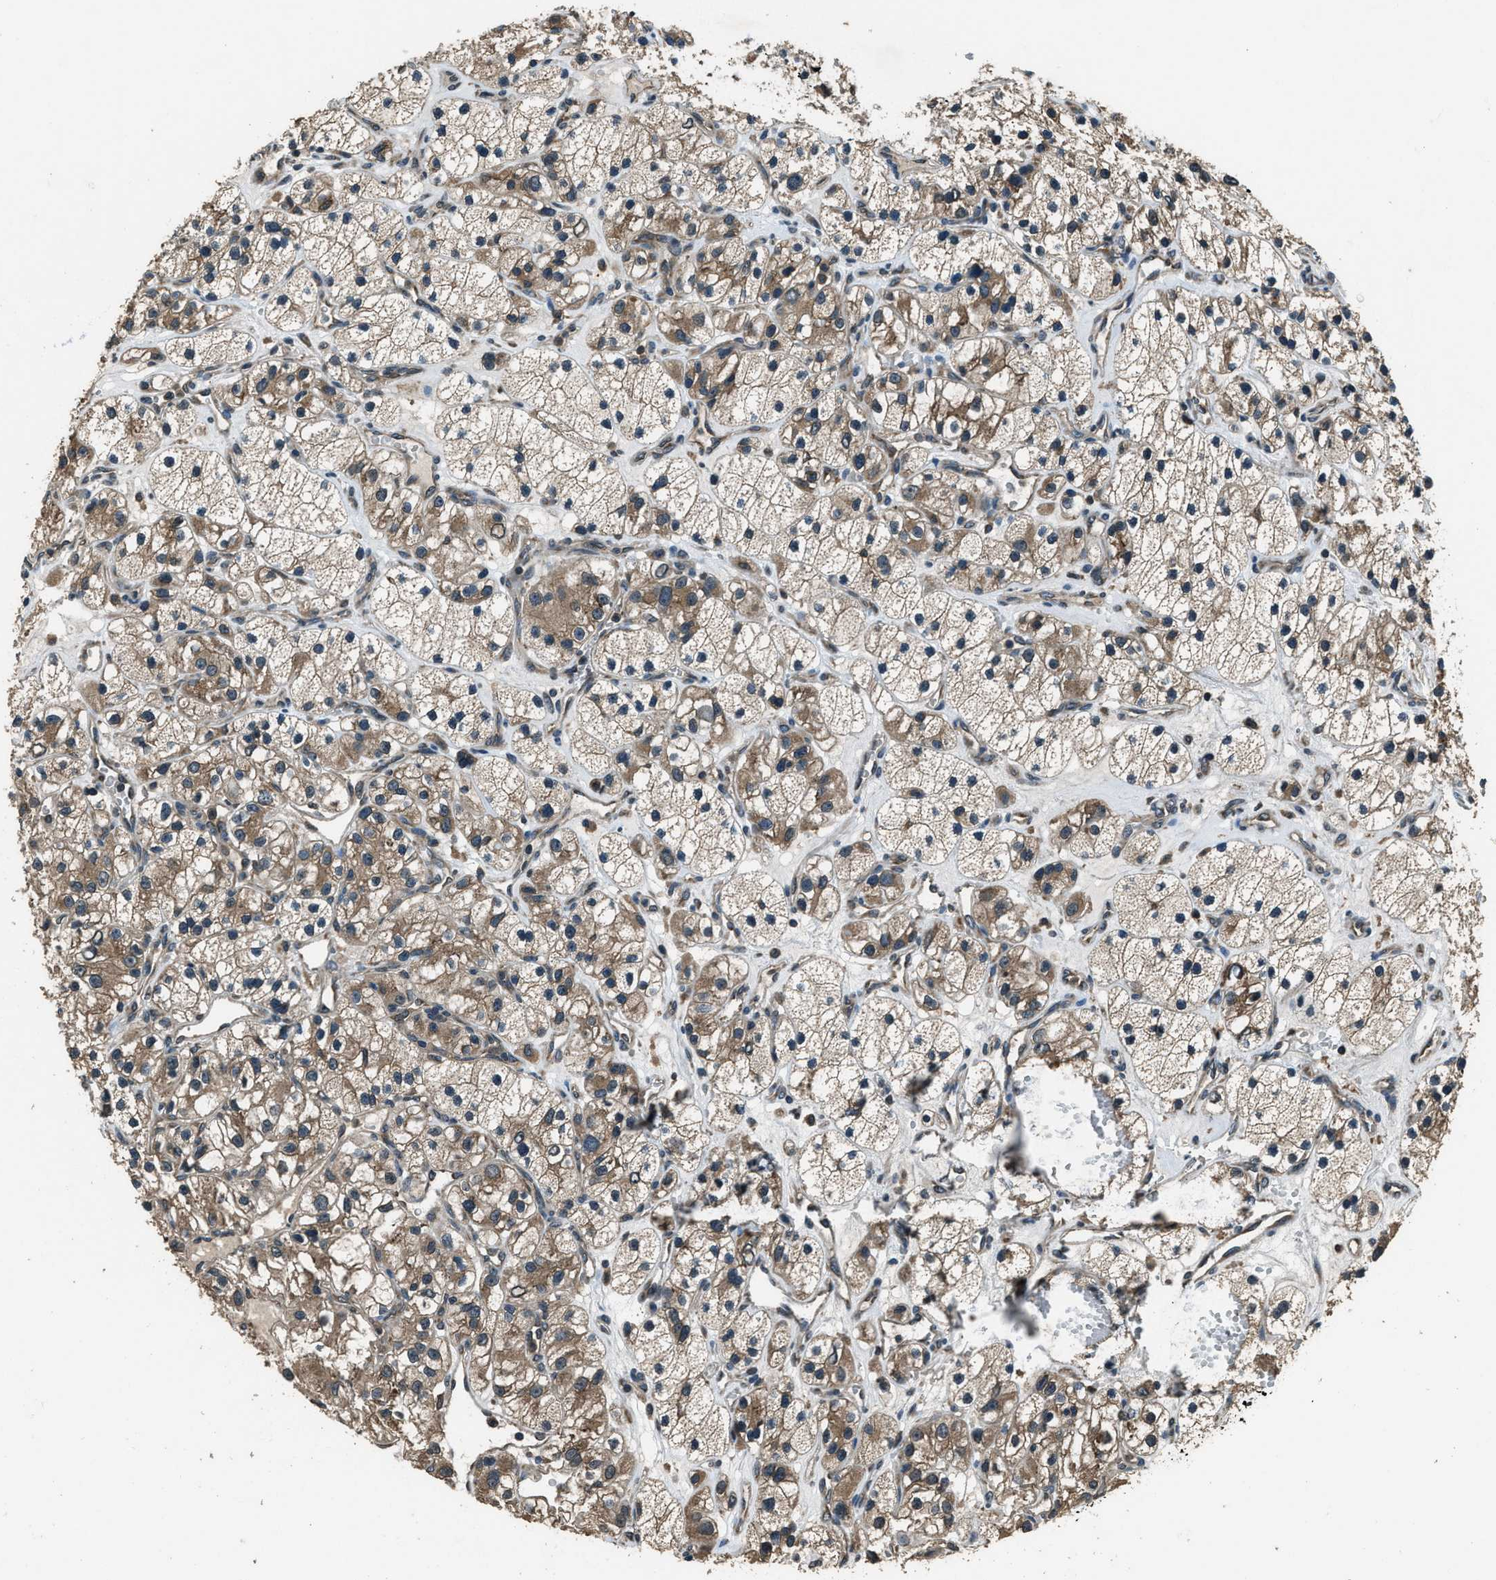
{"staining": {"intensity": "moderate", "quantity": ">75%", "location": "cytoplasmic/membranous"}, "tissue": "renal cancer", "cell_type": "Tumor cells", "image_type": "cancer", "snomed": [{"axis": "morphology", "description": "Adenocarcinoma, NOS"}, {"axis": "topography", "description": "Kidney"}], "caption": "This is a photomicrograph of immunohistochemistry staining of renal cancer, which shows moderate positivity in the cytoplasmic/membranous of tumor cells.", "gene": "TRIM4", "patient": {"sex": "female", "age": 57}}